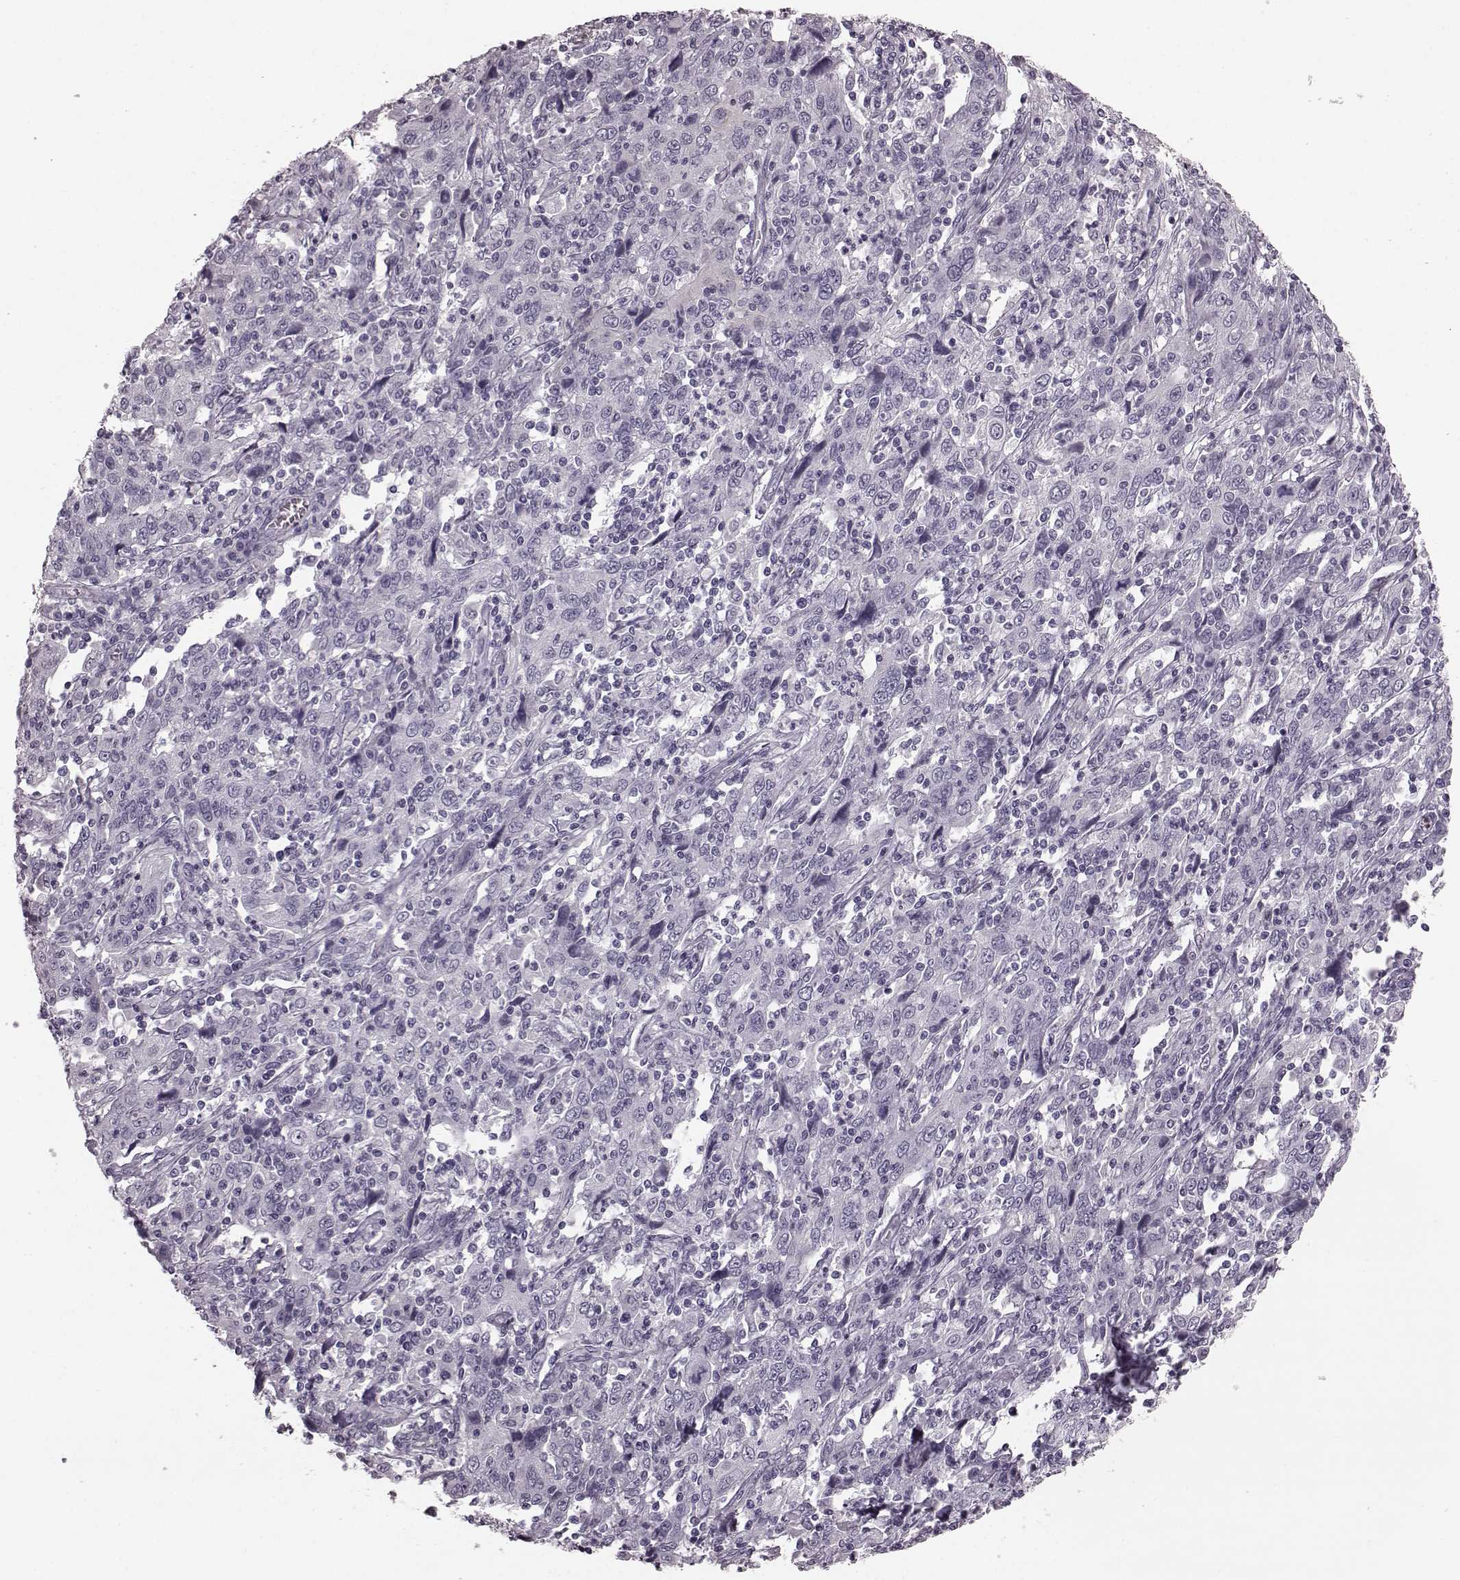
{"staining": {"intensity": "negative", "quantity": "none", "location": "none"}, "tissue": "cervical cancer", "cell_type": "Tumor cells", "image_type": "cancer", "snomed": [{"axis": "morphology", "description": "Squamous cell carcinoma, NOS"}, {"axis": "topography", "description": "Cervix"}], "caption": "High power microscopy micrograph of an immunohistochemistry image of cervical cancer, revealing no significant expression in tumor cells.", "gene": "TRPM1", "patient": {"sex": "female", "age": 46}}